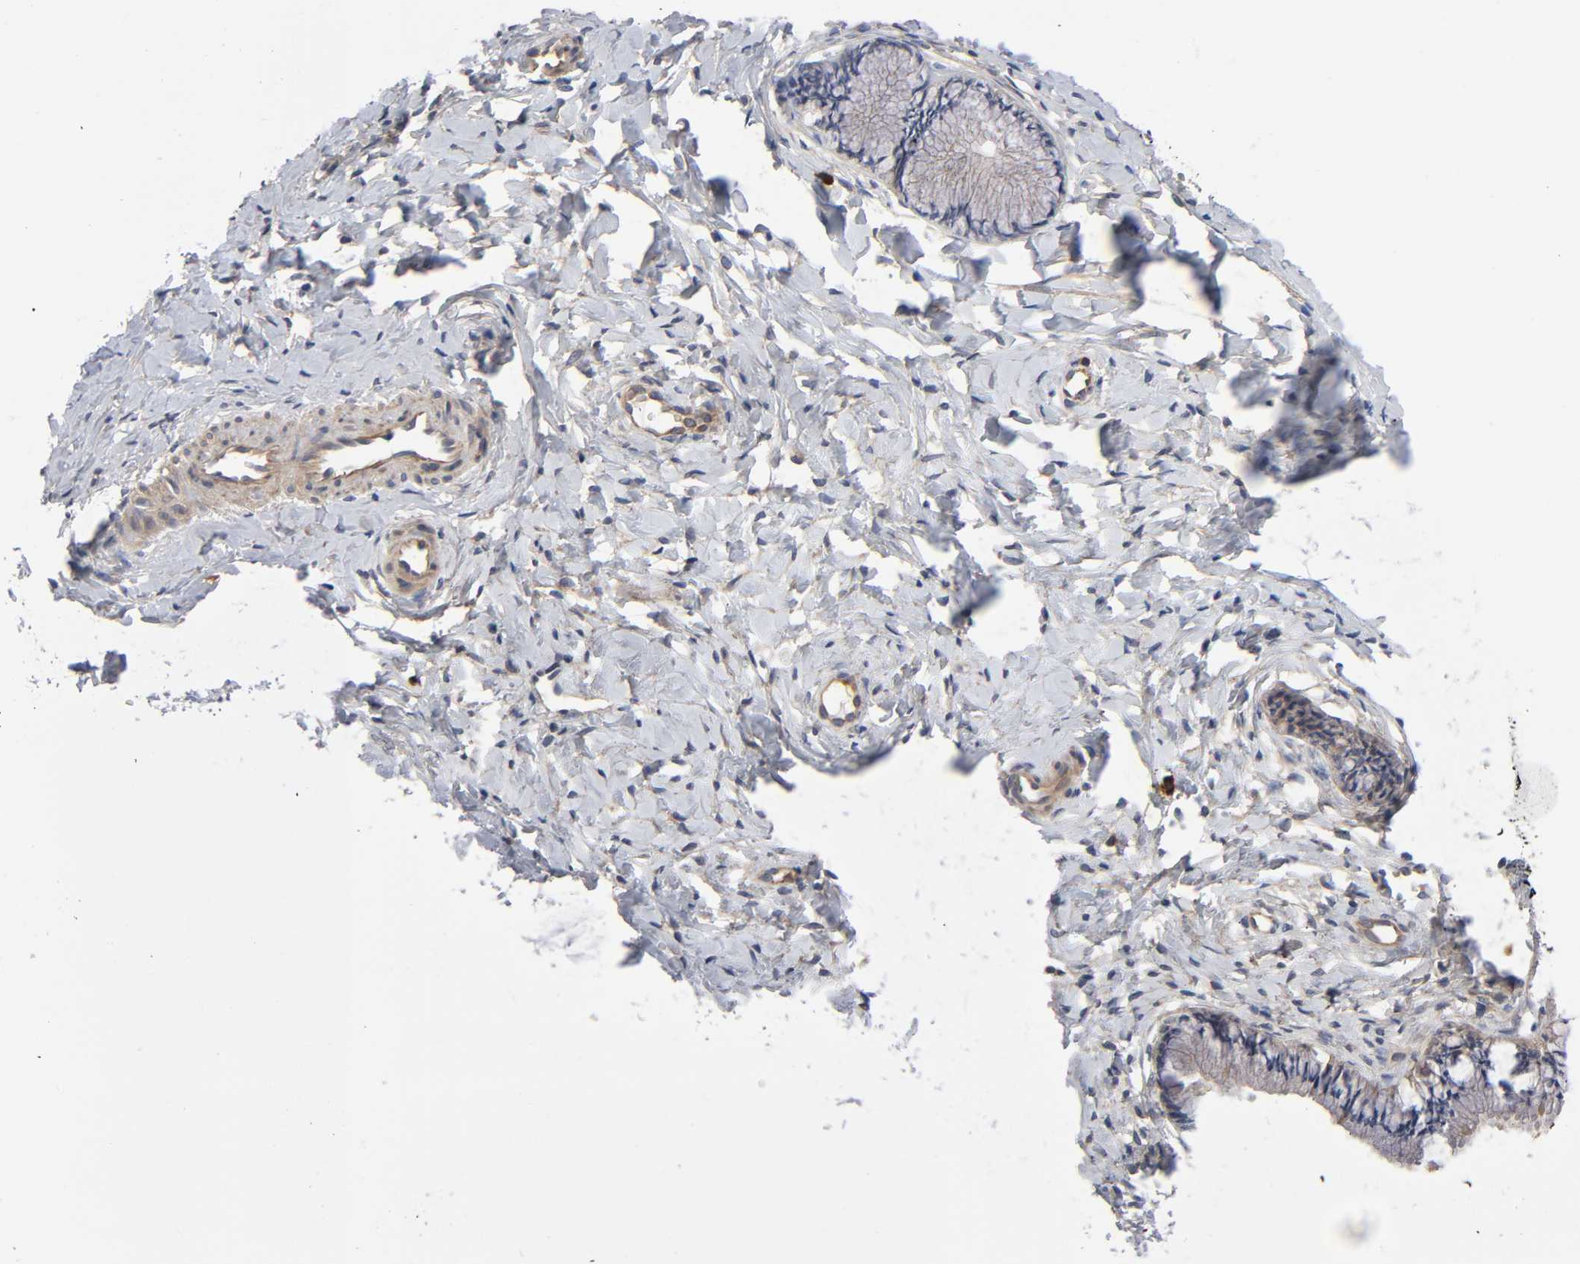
{"staining": {"intensity": "negative", "quantity": "none", "location": "none"}, "tissue": "cervix", "cell_type": "Glandular cells", "image_type": "normal", "snomed": [{"axis": "morphology", "description": "Normal tissue, NOS"}, {"axis": "topography", "description": "Cervix"}], "caption": "Immunohistochemical staining of normal cervix reveals no significant expression in glandular cells.", "gene": "RAB13", "patient": {"sex": "female", "age": 46}}